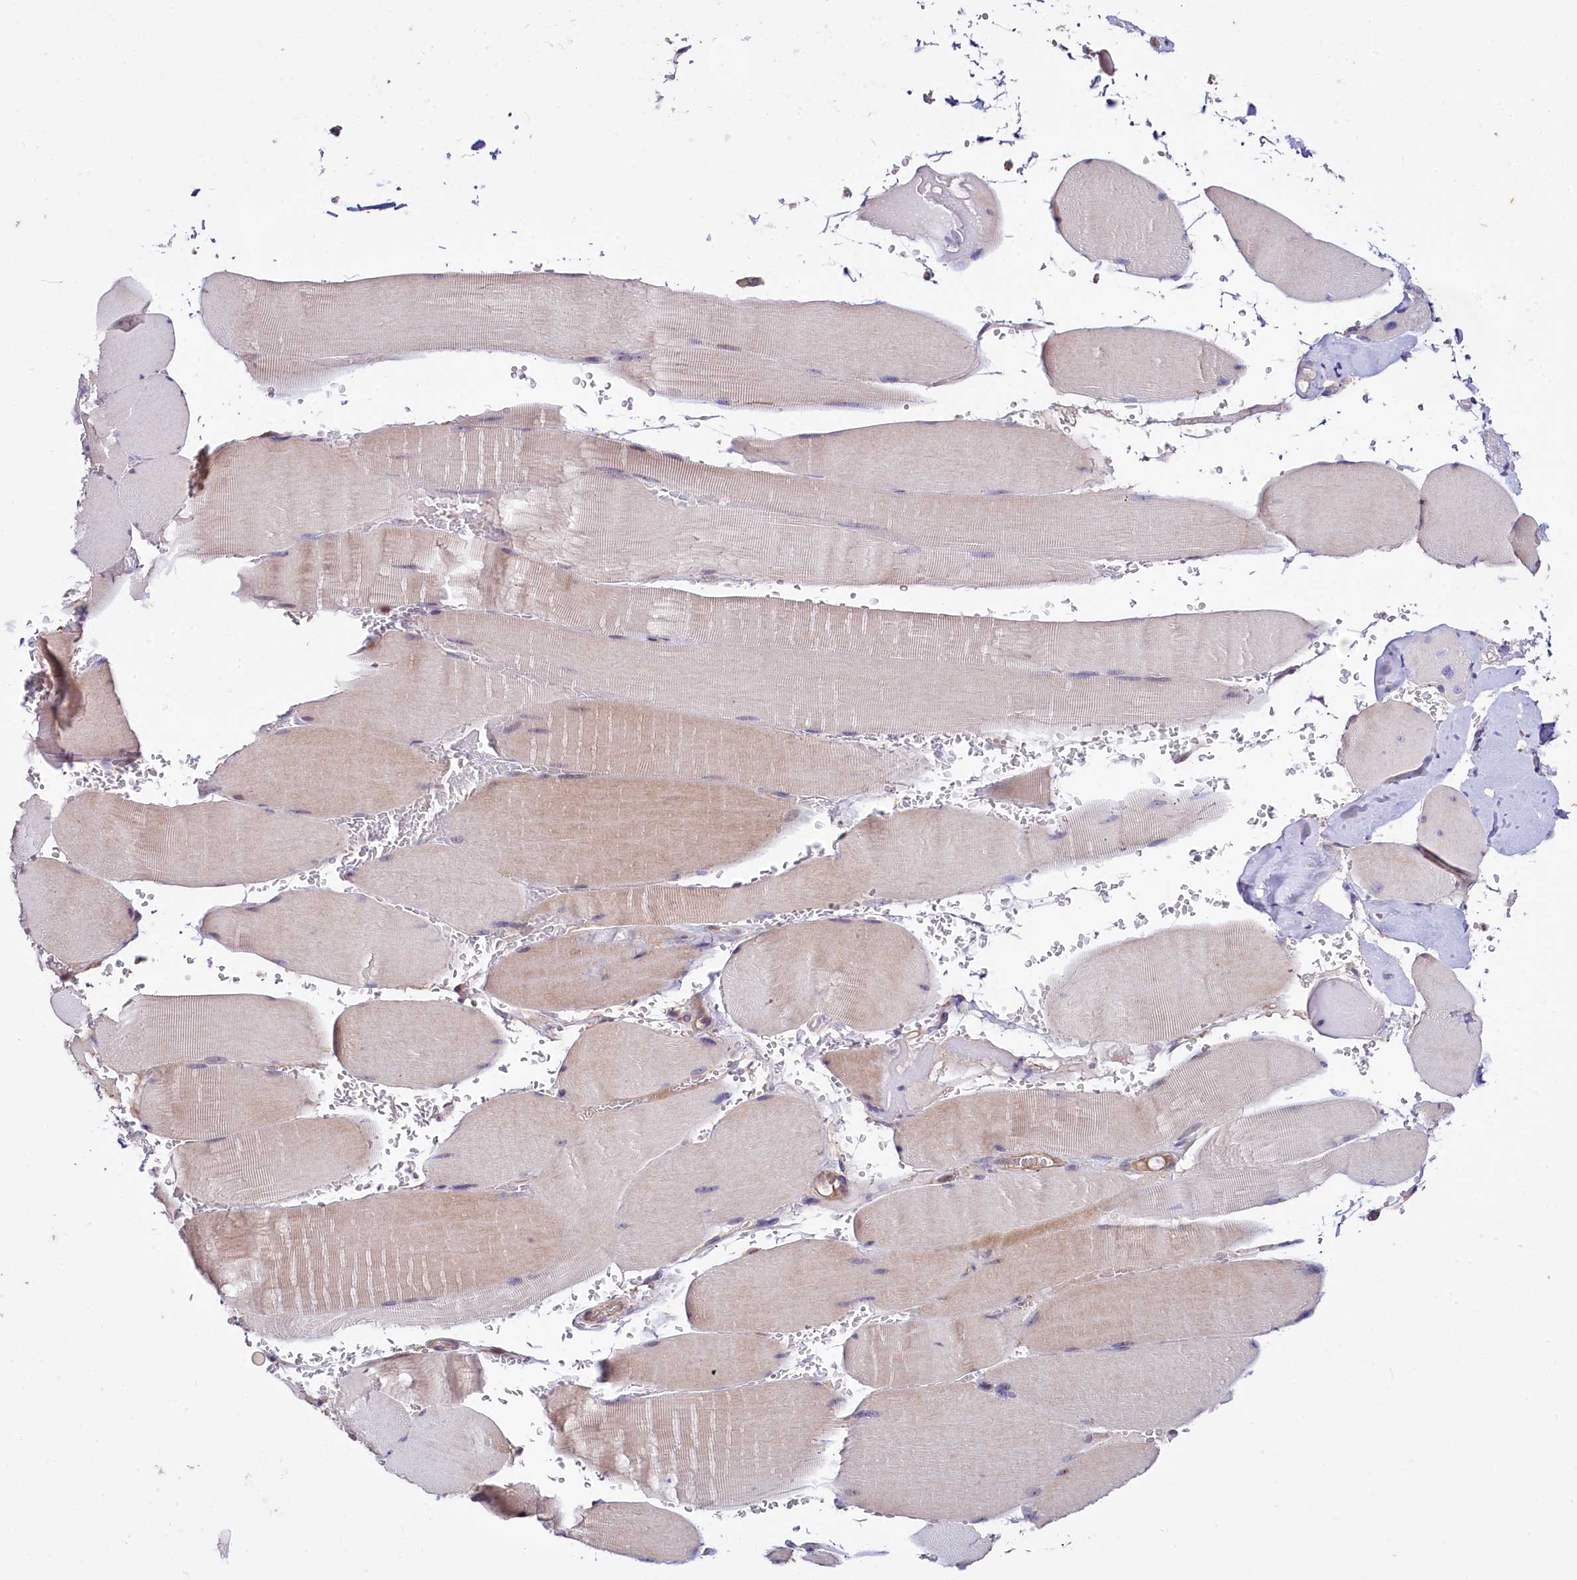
{"staining": {"intensity": "weak", "quantity": "25%-75%", "location": "cytoplasmic/membranous"}, "tissue": "skeletal muscle", "cell_type": "Myocytes", "image_type": "normal", "snomed": [{"axis": "morphology", "description": "Normal tissue, NOS"}, {"axis": "topography", "description": "Skeletal muscle"}, {"axis": "topography", "description": "Head-Neck"}], "caption": "Brown immunohistochemical staining in unremarkable skeletal muscle reveals weak cytoplasmic/membranous expression in approximately 25%-75% of myocytes.", "gene": "RPUSD3", "patient": {"sex": "male", "age": 66}}